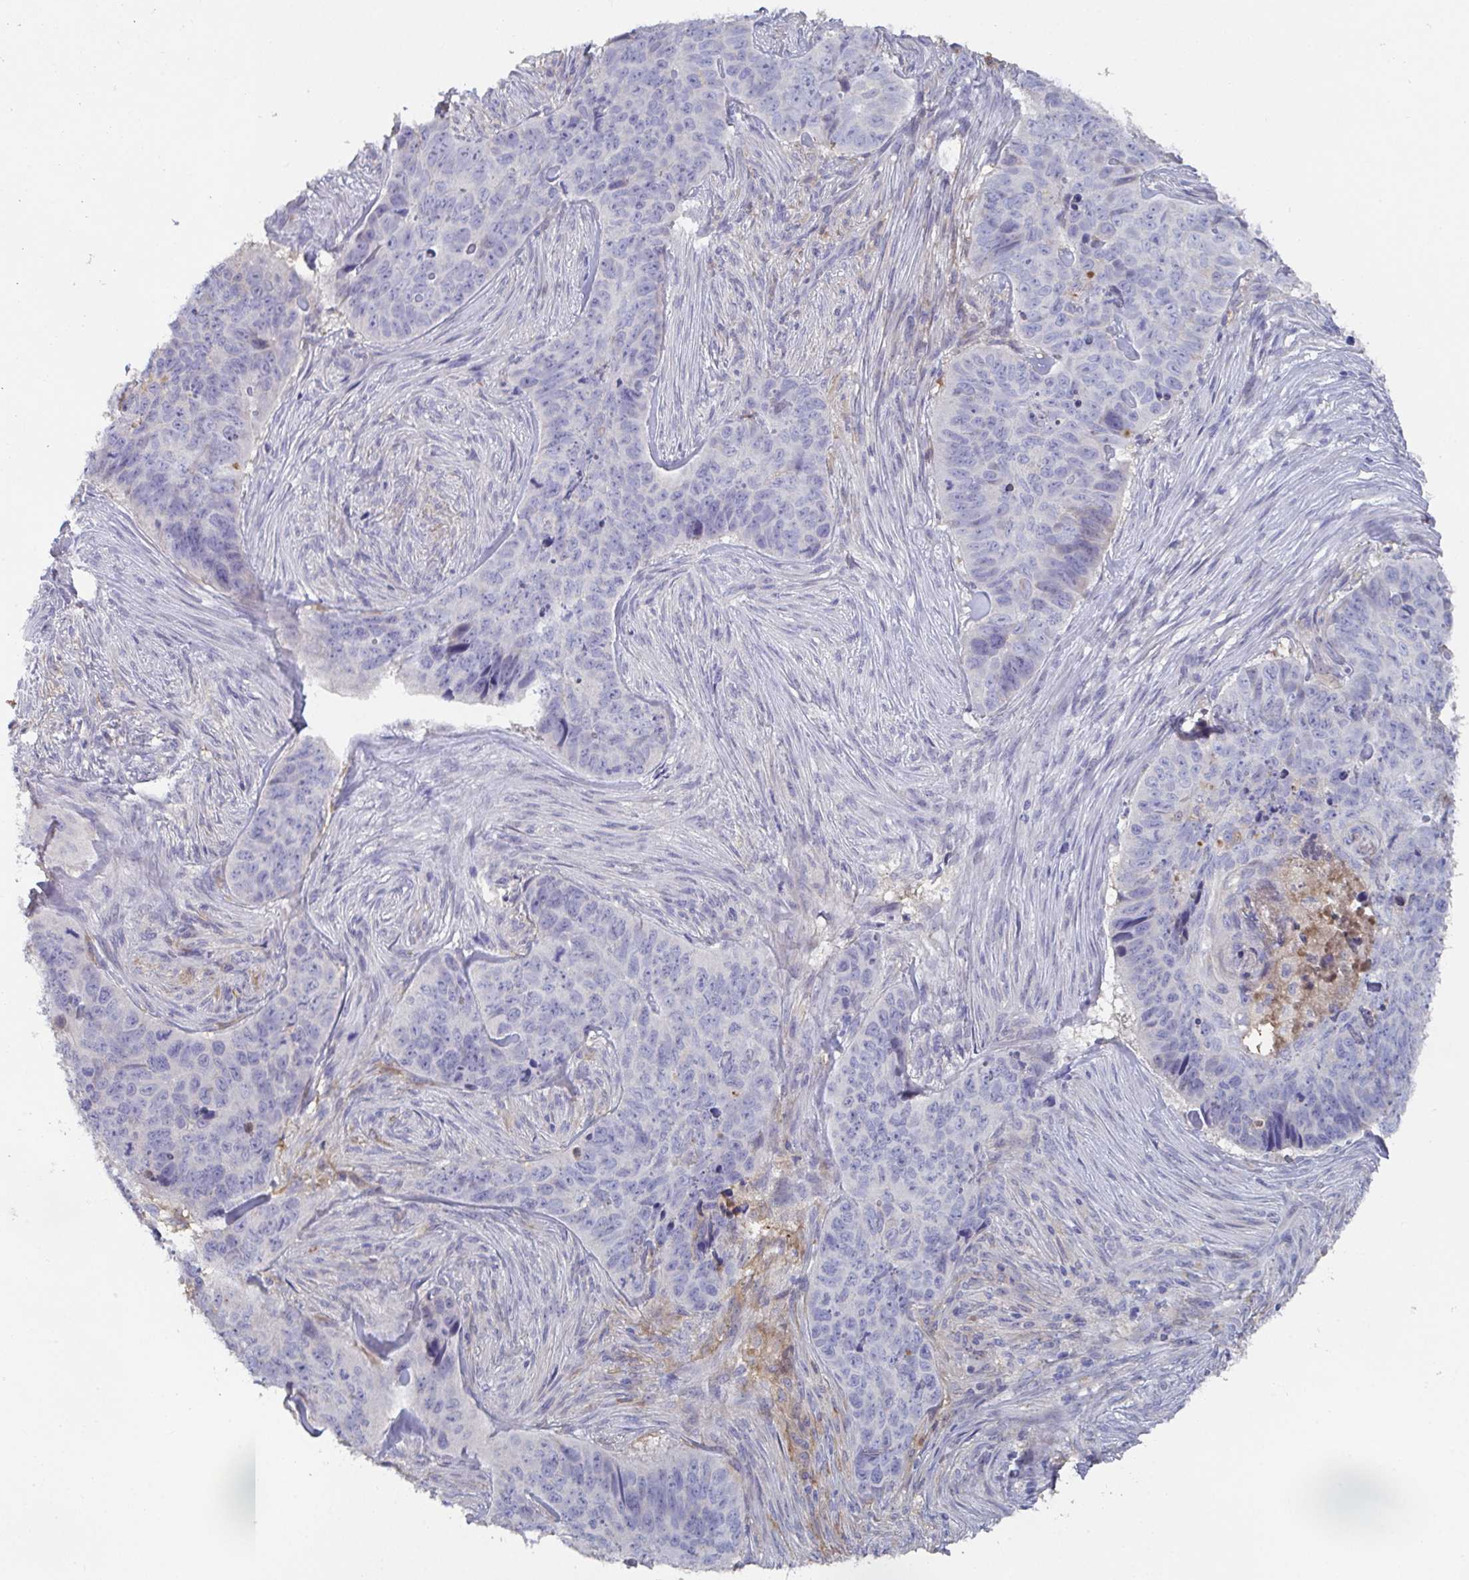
{"staining": {"intensity": "negative", "quantity": "none", "location": "none"}, "tissue": "skin cancer", "cell_type": "Tumor cells", "image_type": "cancer", "snomed": [{"axis": "morphology", "description": "Basal cell carcinoma"}, {"axis": "topography", "description": "Skin"}], "caption": "IHC histopathology image of neoplastic tissue: human basal cell carcinoma (skin) stained with DAB shows no significant protein positivity in tumor cells.", "gene": "ANO5", "patient": {"sex": "female", "age": 82}}